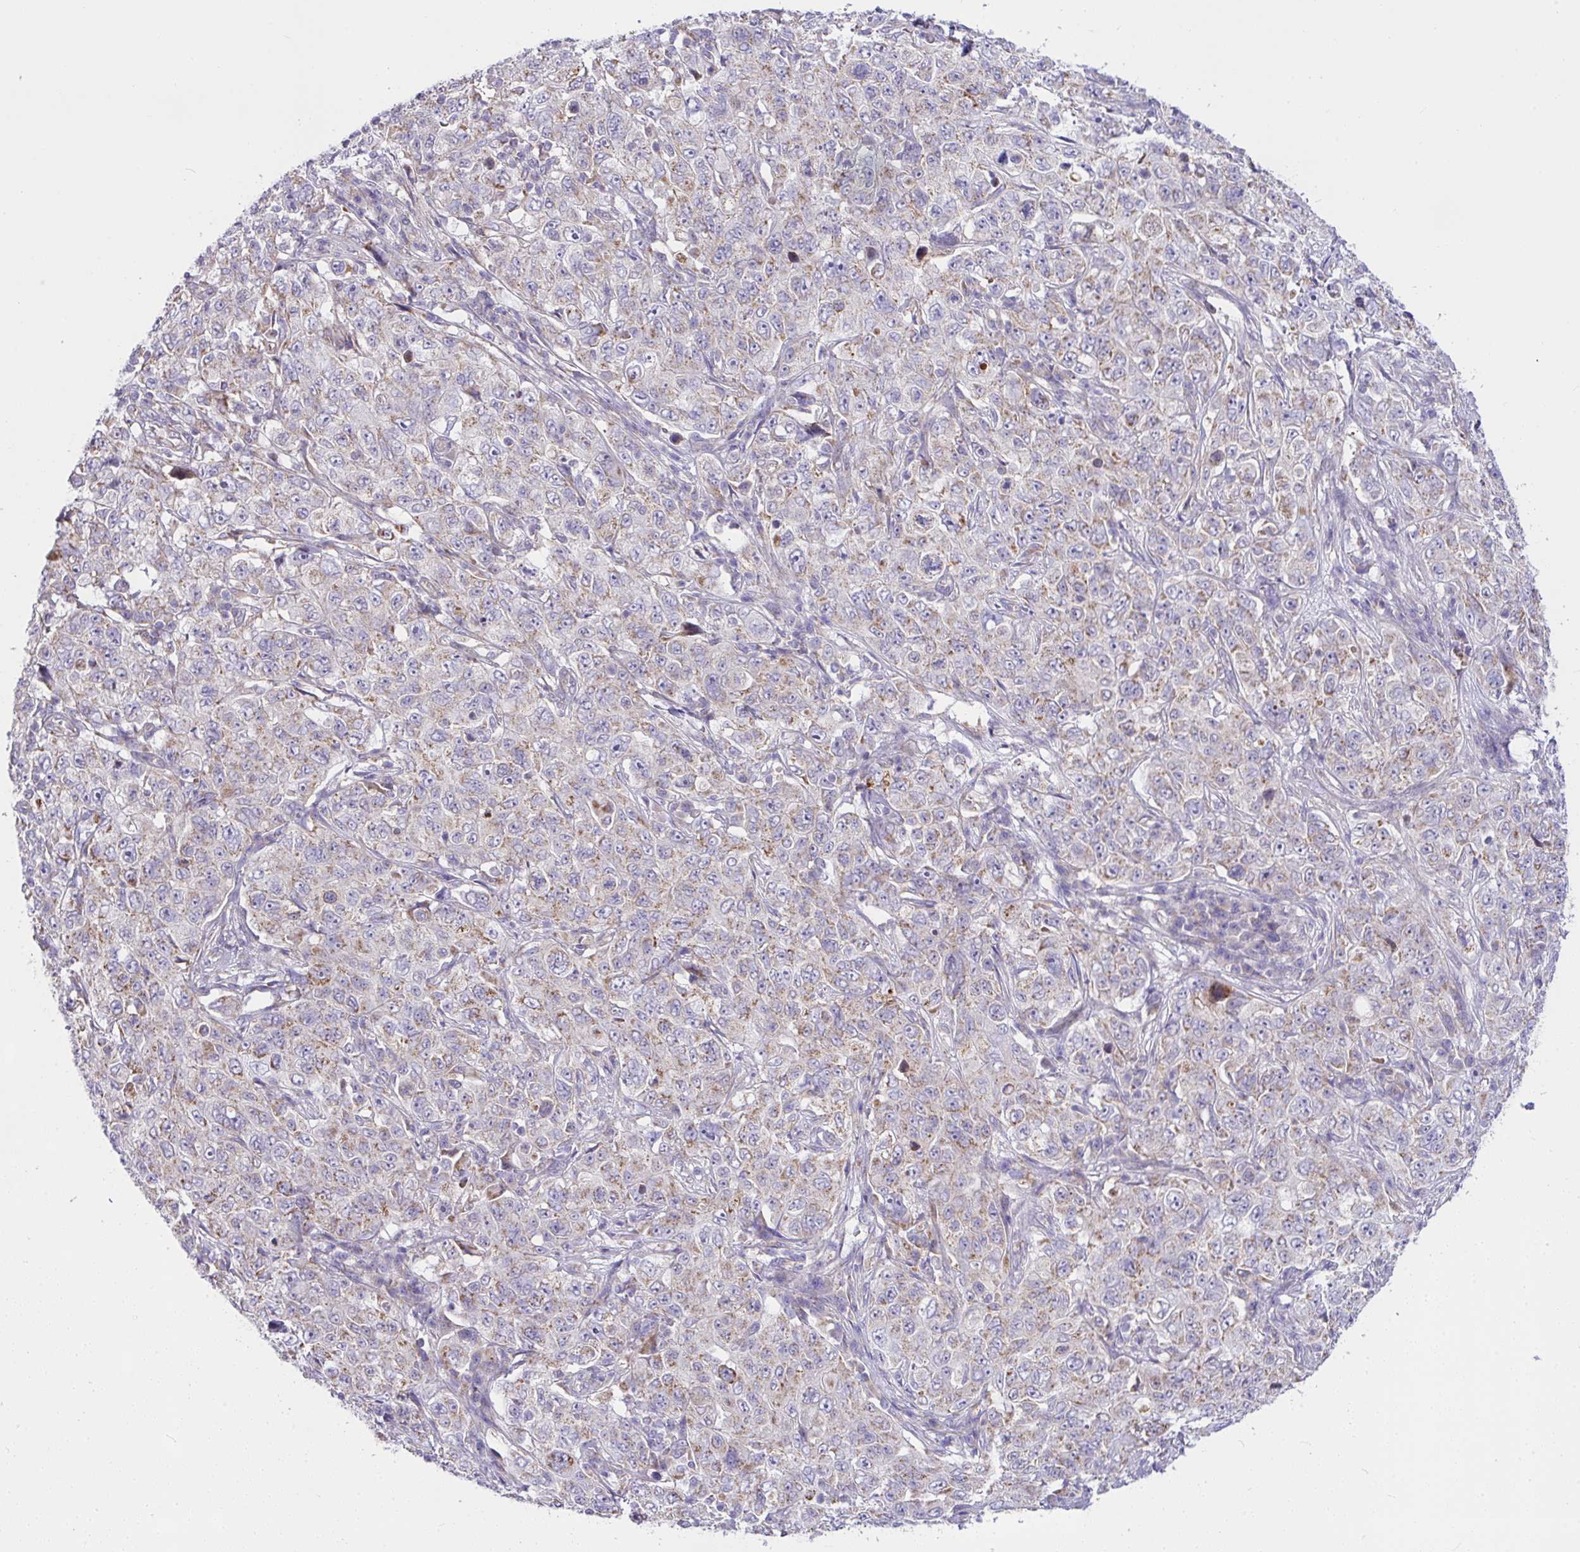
{"staining": {"intensity": "weak", "quantity": "25%-75%", "location": "cytoplasmic/membranous"}, "tissue": "pancreatic cancer", "cell_type": "Tumor cells", "image_type": "cancer", "snomed": [{"axis": "morphology", "description": "Adenocarcinoma, NOS"}, {"axis": "topography", "description": "Pancreas"}], "caption": "There is low levels of weak cytoplasmic/membranous expression in tumor cells of pancreatic cancer, as demonstrated by immunohistochemical staining (brown color).", "gene": "CEP63", "patient": {"sex": "male", "age": 68}}